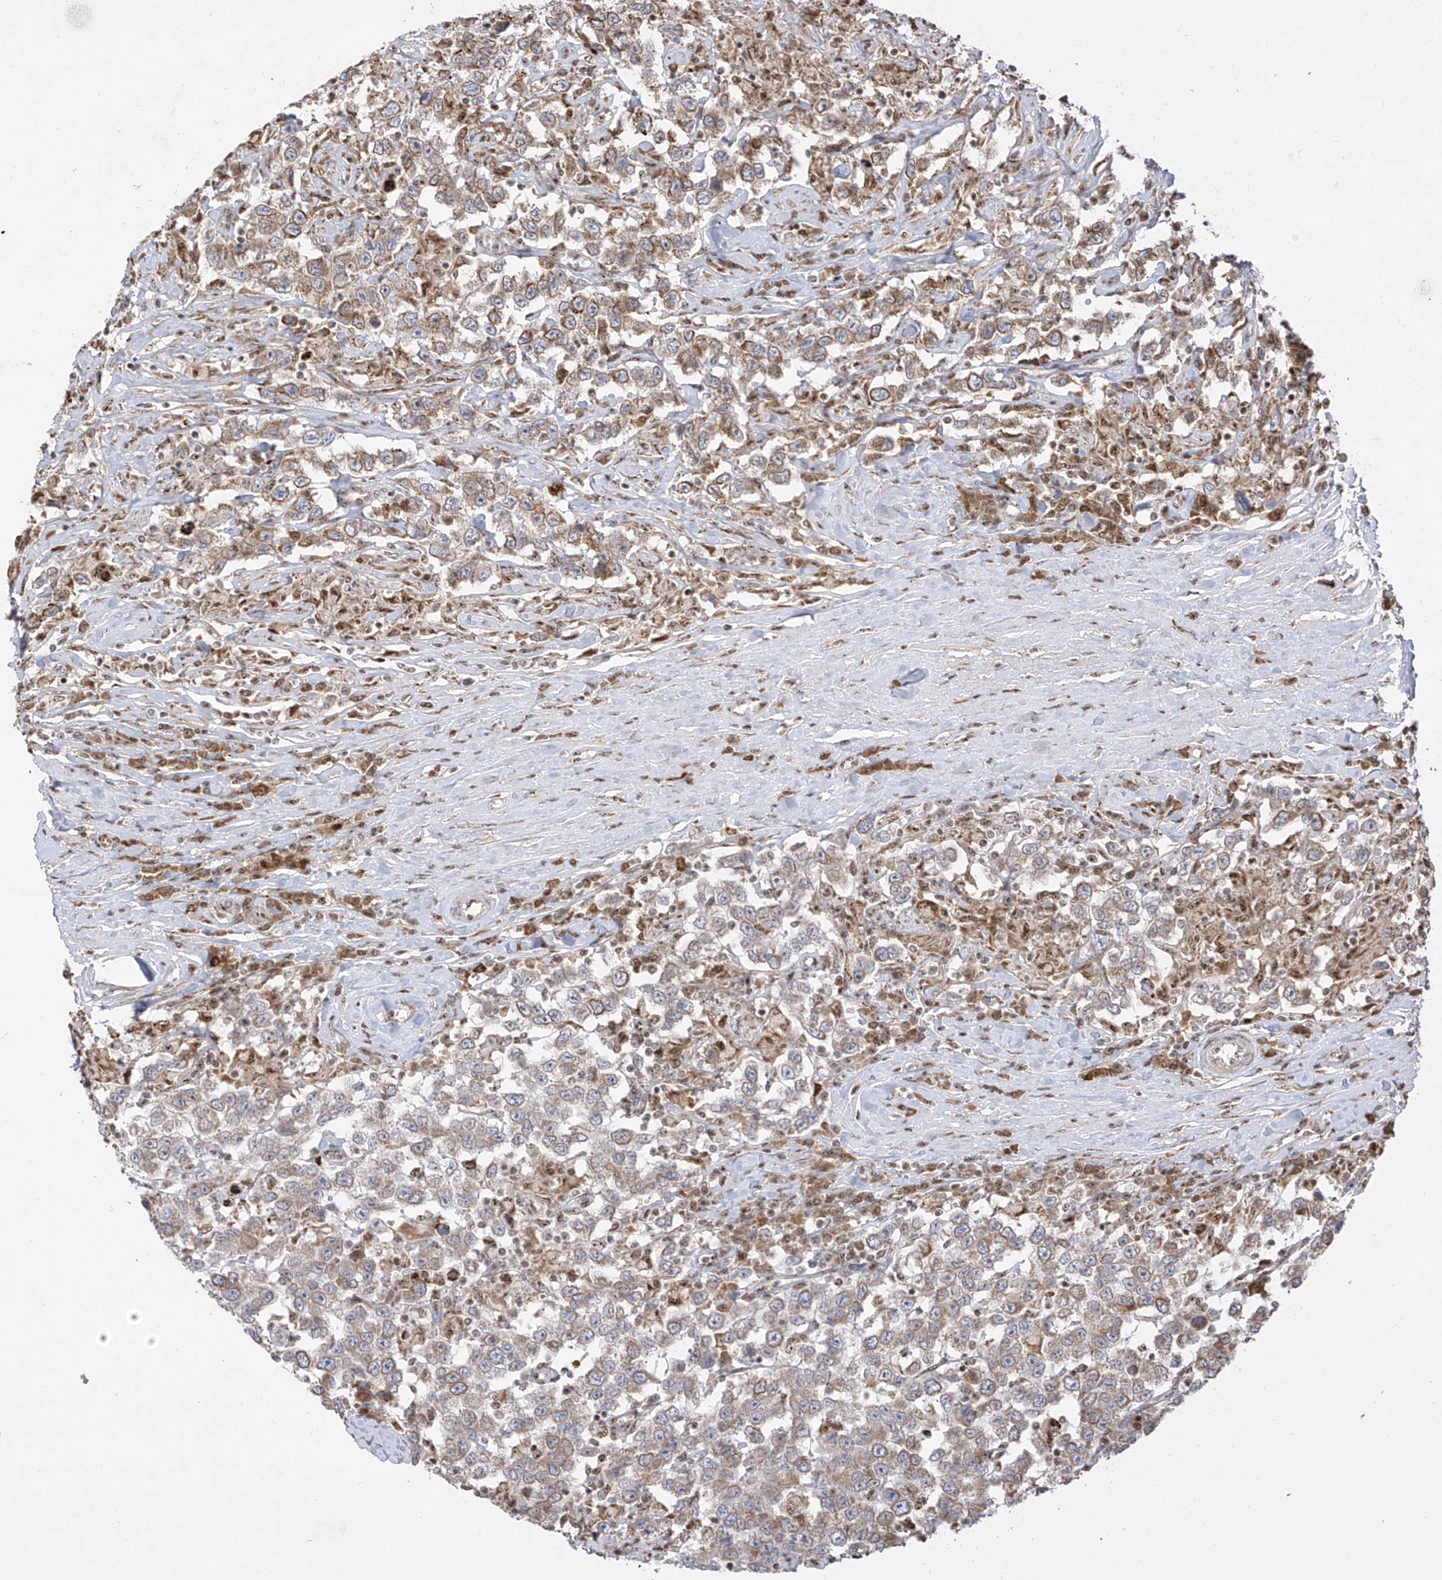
{"staining": {"intensity": "moderate", "quantity": ">75%", "location": "cytoplasmic/membranous"}, "tissue": "testis cancer", "cell_type": "Tumor cells", "image_type": "cancer", "snomed": [{"axis": "morphology", "description": "Seminoma, NOS"}, {"axis": "topography", "description": "Testis"}], "caption": "Immunohistochemistry histopathology image of human testis seminoma stained for a protein (brown), which displays medium levels of moderate cytoplasmic/membranous positivity in about >75% of tumor cells.", "gene": "ZBTB8A", "patient": {"sex": "male", "age": 41}}